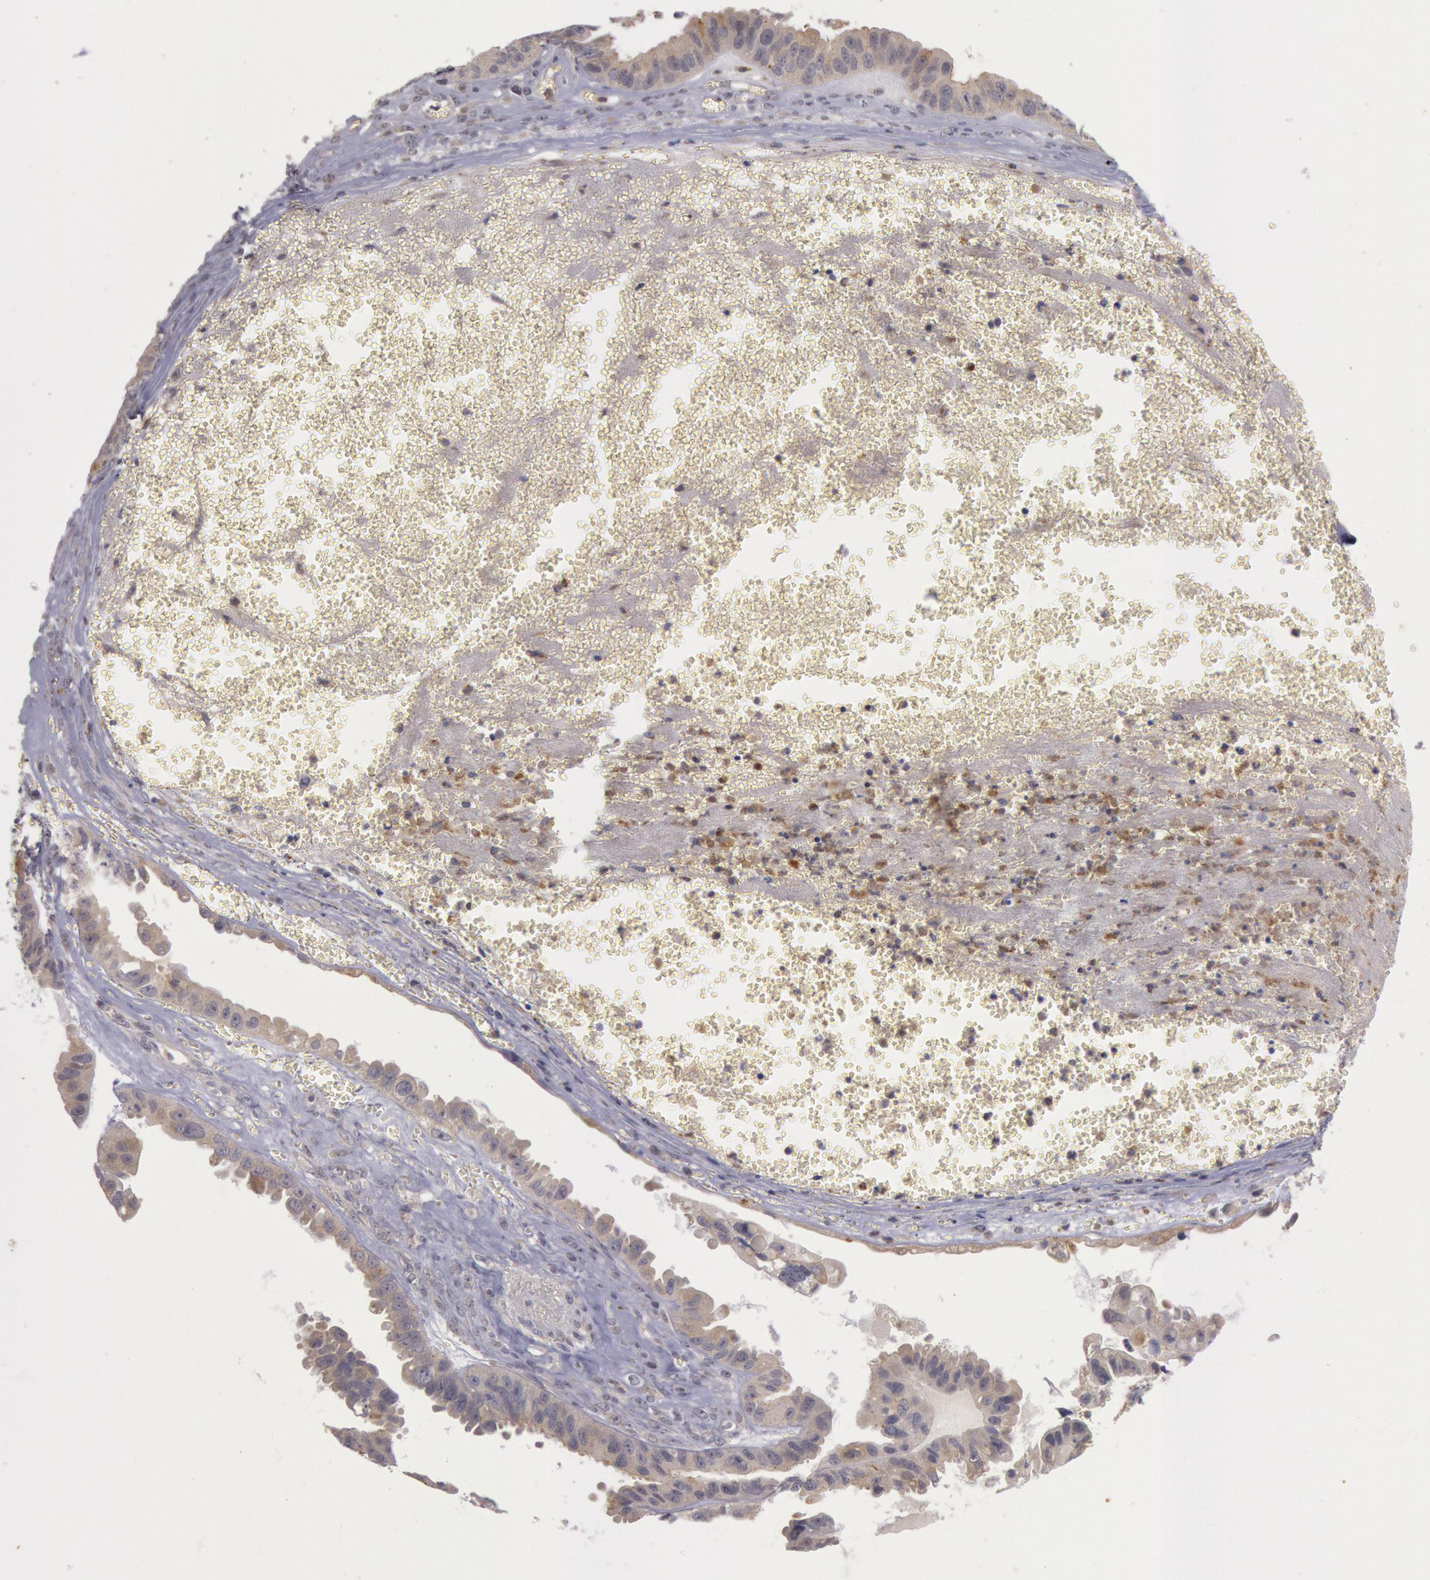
{"staining": {"intensity": "moderate", "quantity": ">75%", "location": "cytoplasmic/membranous"}, "tissue": "ovarian cancer", "cell_type": "Tumor cells", "image_type": "cancer", "snomed": [{"axis": "morphology", "description": "Carcinoma, endometroid"}, {"axis": "topography", "description": "Ovary"}], "caption": "IHC micrograph of neoplastic tissue: human ovarian cancer (endometroid carcinoma) stained using immunohistochemistry (IHC) demonstrates medium levels of moderate protein expression localized specifically in the cytoplasmic/membranous of tumor cells, appearing as a cytoplasmic/membranous brown color.", "gene": "PLA2G6", "patient": {"sex": "female", "age": 85}}